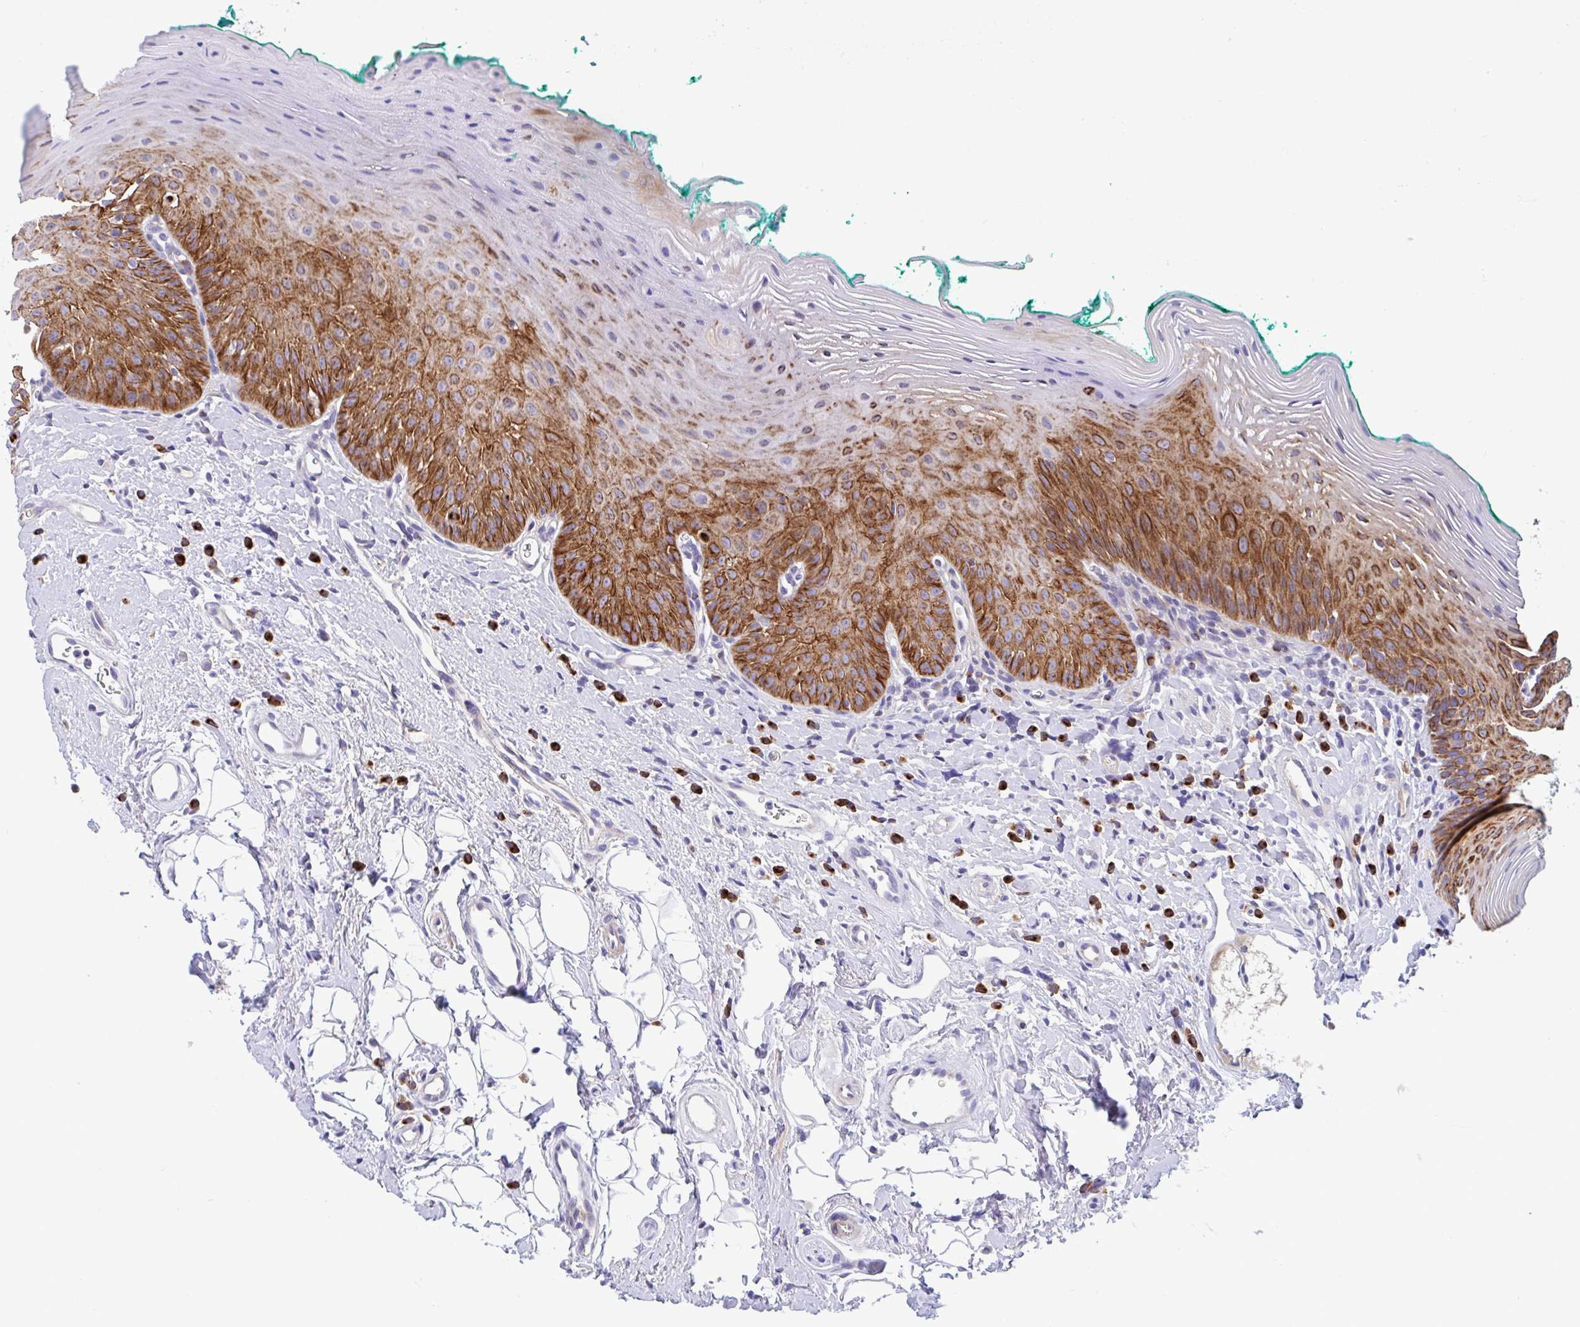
{"staining": {"intensity": "strong", "quantity": ">75%", "location": "cytoplasmic/membranous"}, "tissue": "oral mucosa", "cell_type": "Squamous epithelial cells", "image_type": "normal", "snomed": [{"axis": "morphology", "description": "Normal tissue, NOS"}, {"axis": "topography", "description": "Oral tissue"}, {"axis": "topography", "description": "Tounge, NOS"}], "caption": "Immunohistochemical staining of normal oral mucosa reveals >75% levels of strong cytoplasmic/membranous protein positivity in approximately >75% of squamous epithelial cells.", "gene": "FBXL20", "patient": {"sex": "male", "age": 83}}